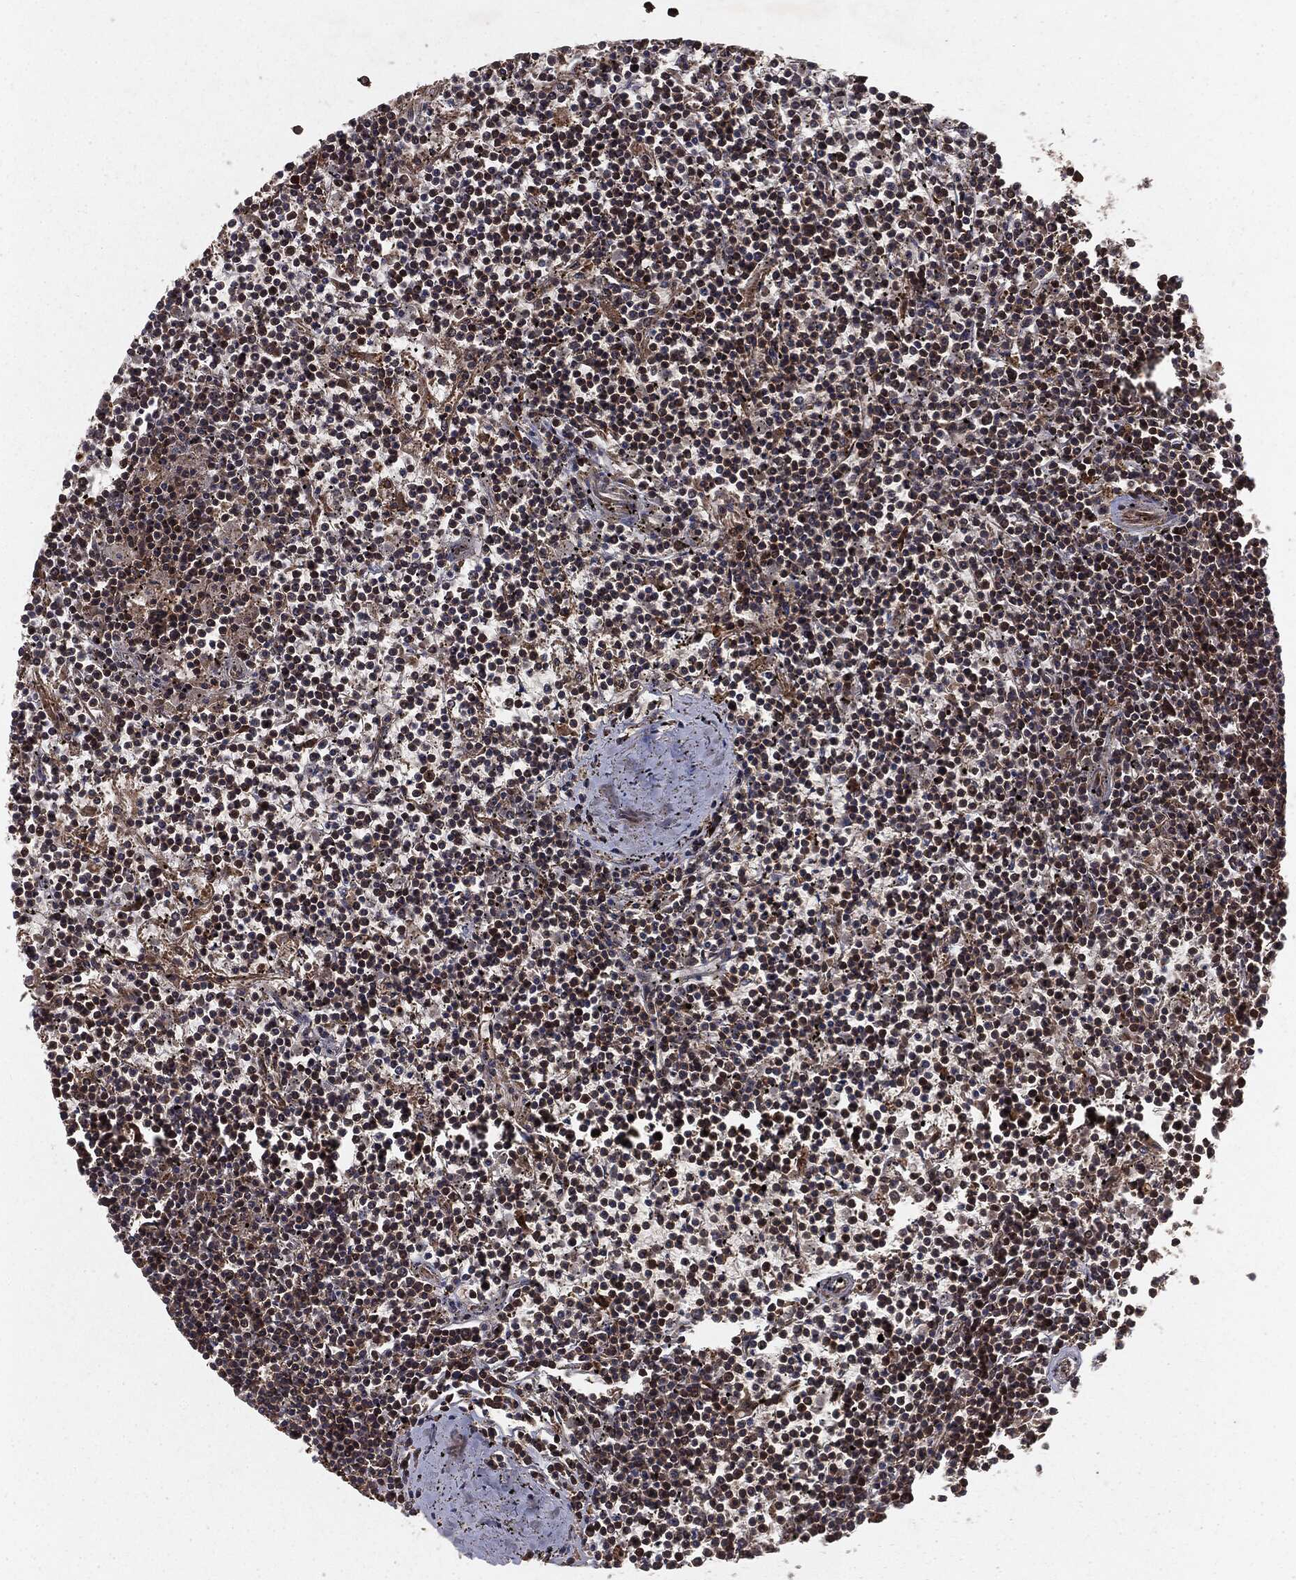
{"staining": {"intensity": "moderate", "quantity": "25%-75%", "location": "cytoplasmic/membranous,nuclear"}, "tissue": "lymphoma", "cell_type": "Tumor cells", "image_type": "cancer", "snomed": [{"axis": "morphology", "description": "Malignant lymphoma, non-Hodgkin's type, Low grade"}, {"axis": "topography", "description": "Spleen"}], "caption": "Low-grade malignant lymphoma, non-Hodgkin's type stained for a protein reveals moderate cytoplasmic/membranous and nuclear positivity in tumor cells.", "gene": "RANBP9", "patient": {"sex": "female", "age": 19}}